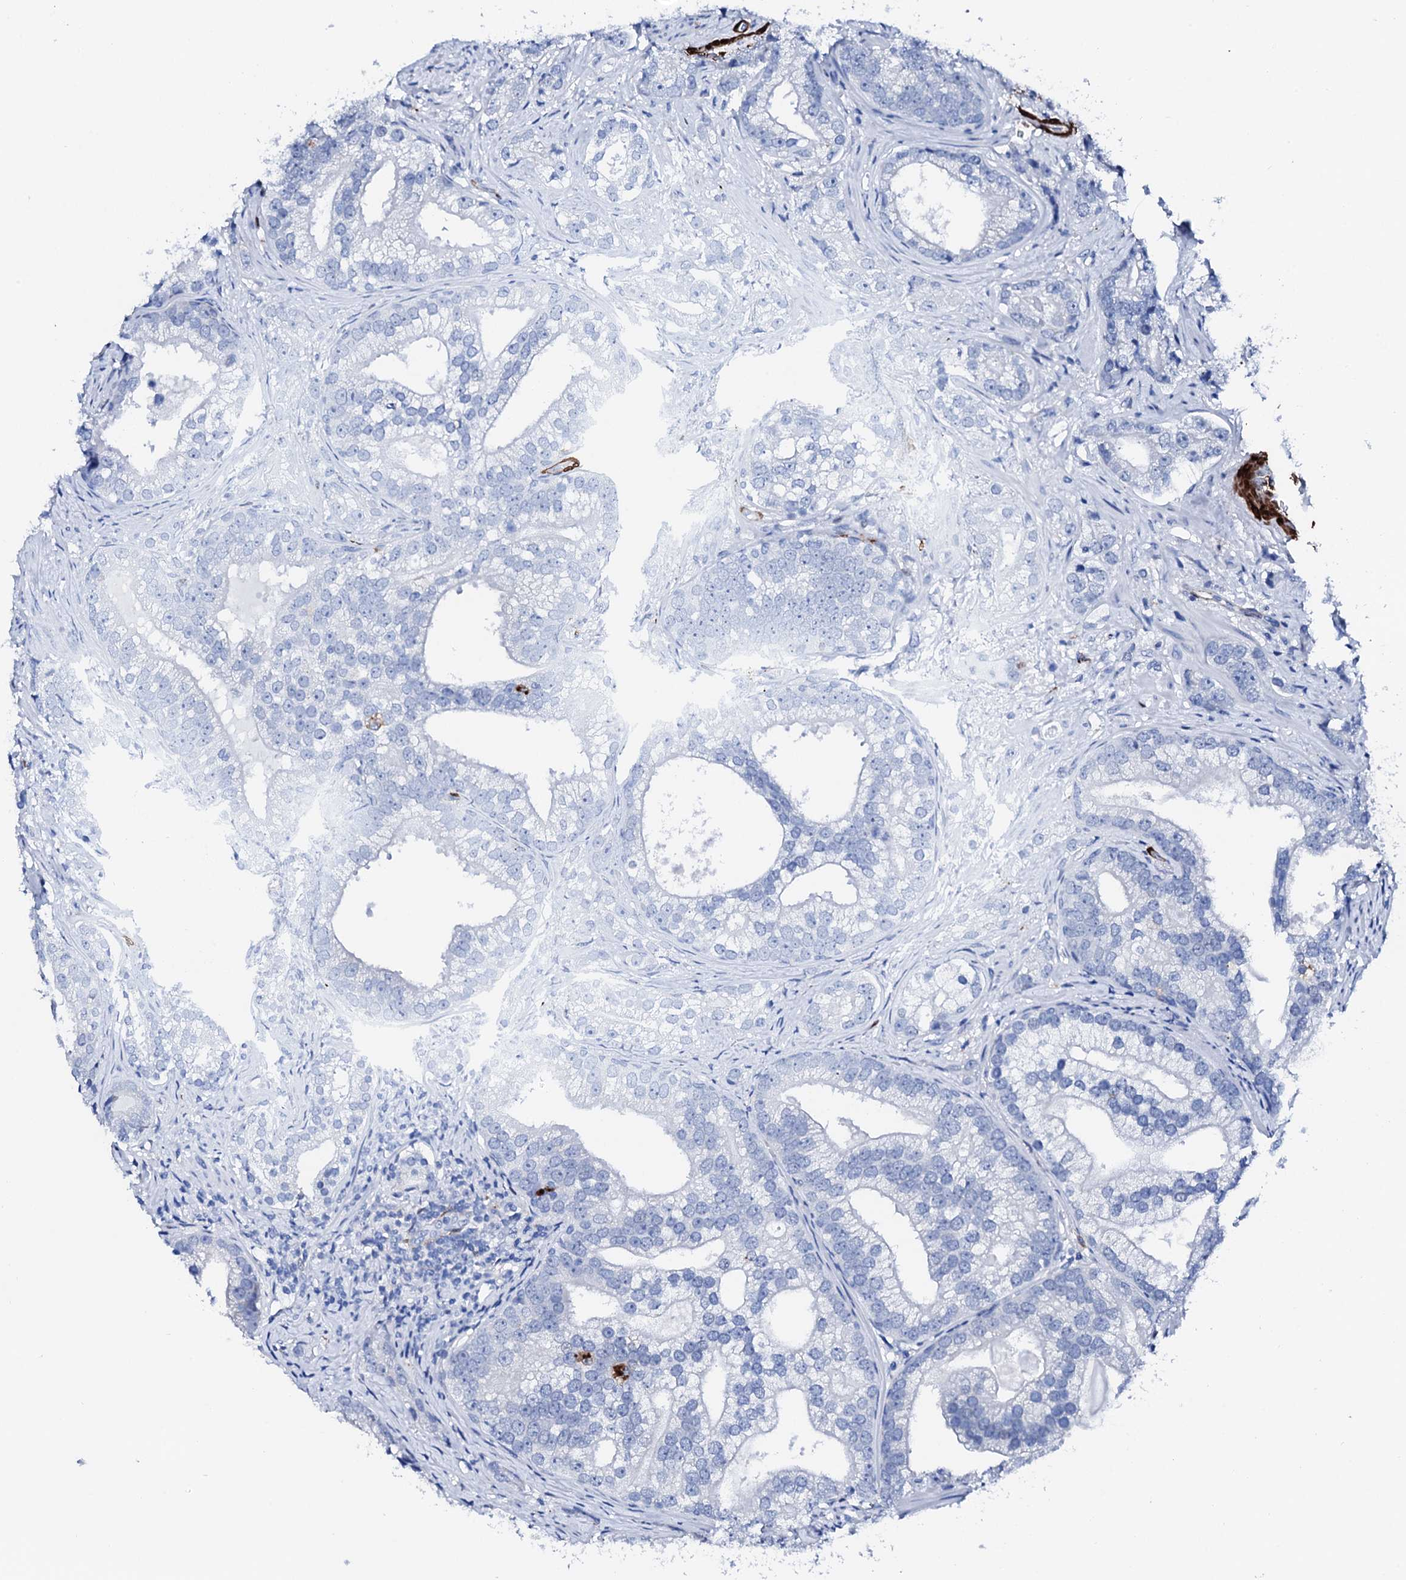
{"staining": {"intensity": "negative", "quantity": "none", "location": "none"}, "tissue": "prostate cancer", "cell_type": "Tumor cells", "image_type": "cancer", "snomed": [{"axis": "morphology", "description": "Adenocarcinoma, High grade"}, {"axis": "topography", "description": "Prostate"}], "caption": "An immunohistochemistry image of prostate cancer is shown. There is no staining in tumor cells of prostate cancer. (Stains: DAB (3,3'-diaminobenzidine) immunohistochemistry (IHC) with hematoxylin counter stain, Microscopy: brightfield microscopy at high magnification).", "gene": "NRIP2", "patient": {"sex": "male", "age": 75}}